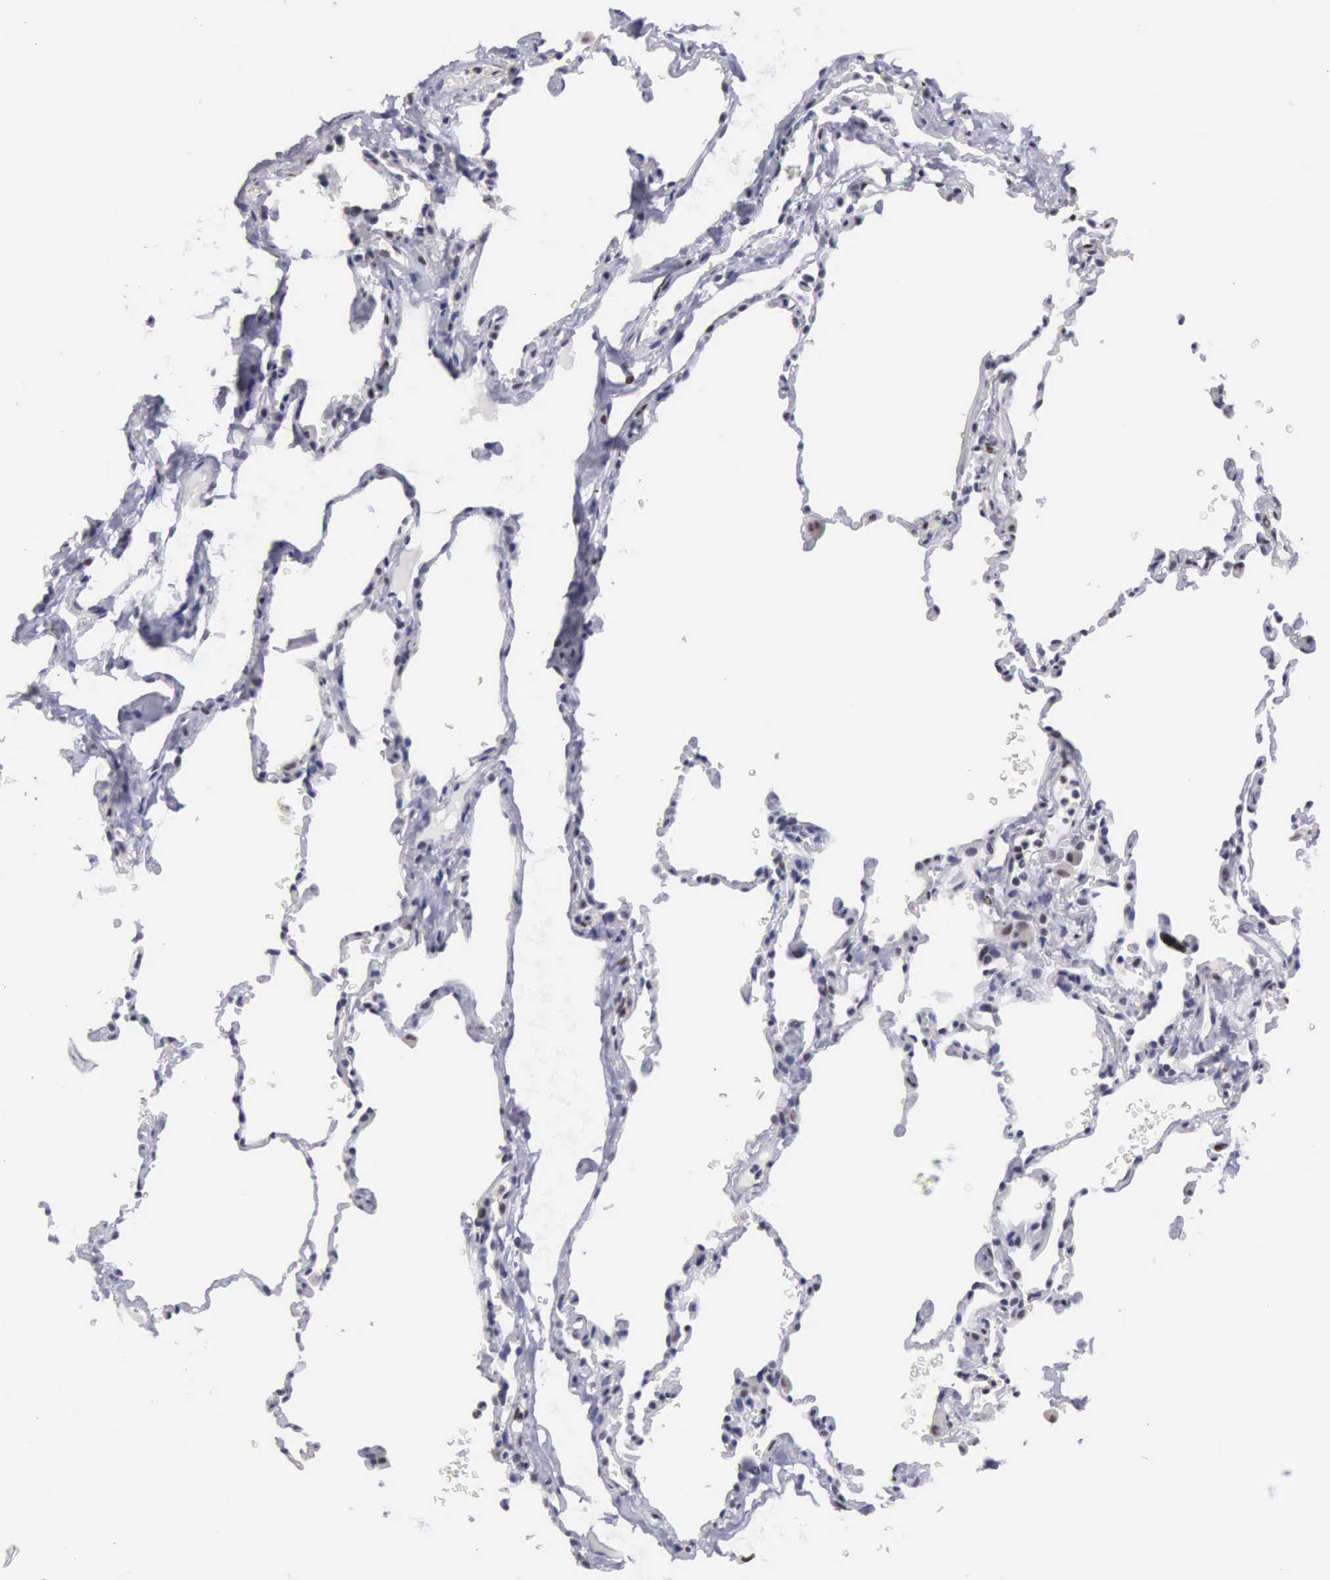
{"staining": {"intensity": "weak", "quantity": "25%-75%", "location": "cytoplasmic/membranous"}, "tissue": "lung", "cell_type": "Alveolar cells", "image_type": "normal", "snomed": [{"axis": "morphology", "description": "Normal tissue, NOS"}, {"axis": "topography", "description": "Lung"}], "caption": "This micrograph demonstrates benign lung stained with immunohistochemistry (IHC) to label a protein in brown. The cytoplasmic/membranous of alveolar cells show weak positivity for the protein. Nuclei are counter-stained blue.", "gene": "ETV6", "patient": {"sex": "female", "age": 61}}